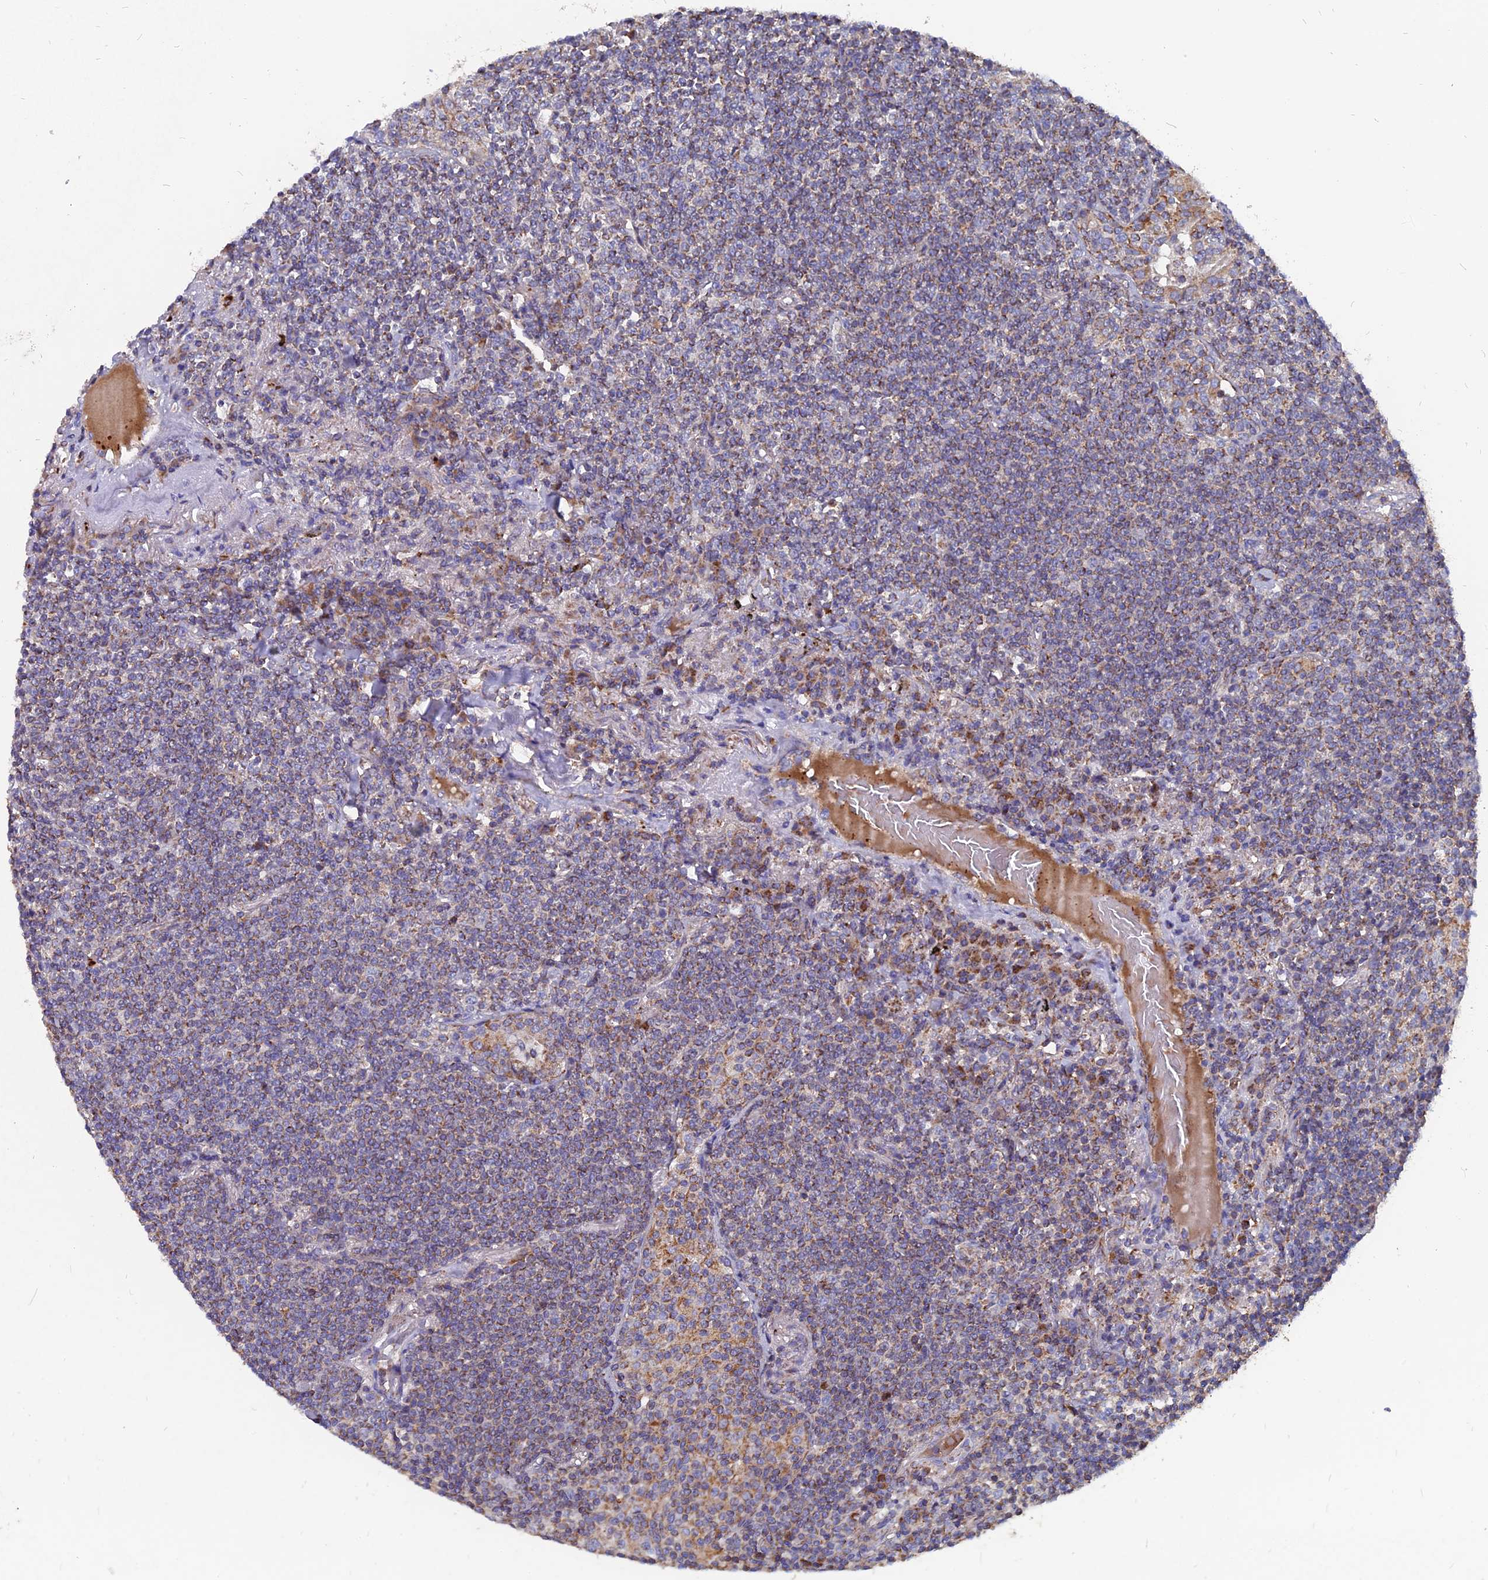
{"staining": {"intensity": "weak", "quantity": "25%-75%", "location": "cytoplasmic/membranous"}, "tissue": "lymphoma", "cell_type": "Tumor cells", "image_type": "cancer", "snomed": [{"axis": "morphology", "description": "Malignant lymphoma, non-Hodgkin's type, Low grade"}, {"axis": "topography", "description": "Lung"}], "caption": "An immunohistochemistry image of neoplastic tissue is shown. Protein staining in brown highlights weak cytoplasmic/membranous positivity in malignant lymphoma, non-Hodgkin's type (low-grade) within tumor cells.", "gene": "TGFA", "patient": {"sex": "female", "age": 71}}